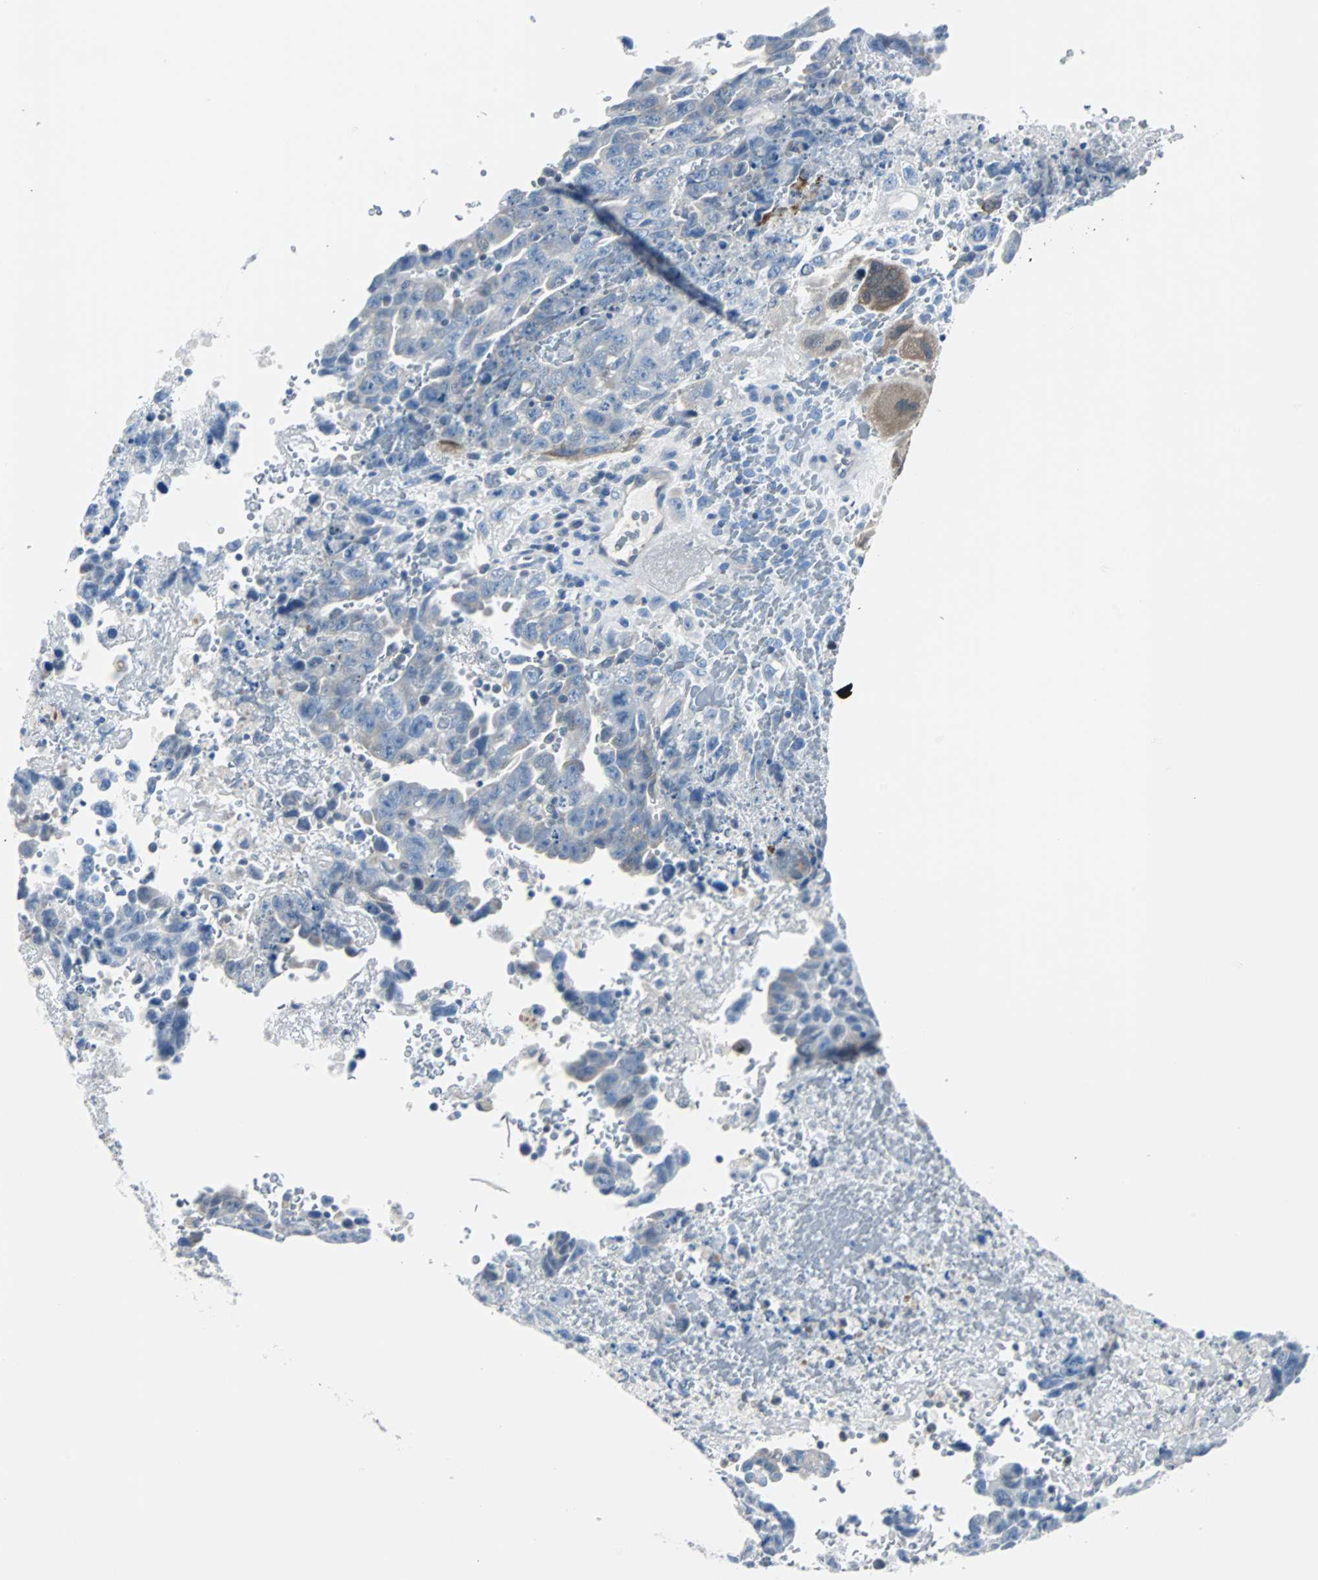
{"staining": {"intensity": "weak", "quantity": "<25%", "location": "cytoplasmic/membranous"}, "tissue": "testis cancer", "cell_type": "Tumor cells", "image_type": "cancer", "snomed": [{"axis": "morphology", "description": "Carcinoma, Embryonal, NOS"}, {"axis": "topography", "description": "Testis"}], "caption": "High magnification brightfield microscopy of testis cancer (embryonal carcinoma) stained with DAB (brown) and counterstained with hematoxylin (blue): tumor cells show no significant expression. (IHC, brightfield microscopy, high magnification).", "gene": "RASA1", "patient": {"sex": "male", "age": 28}}